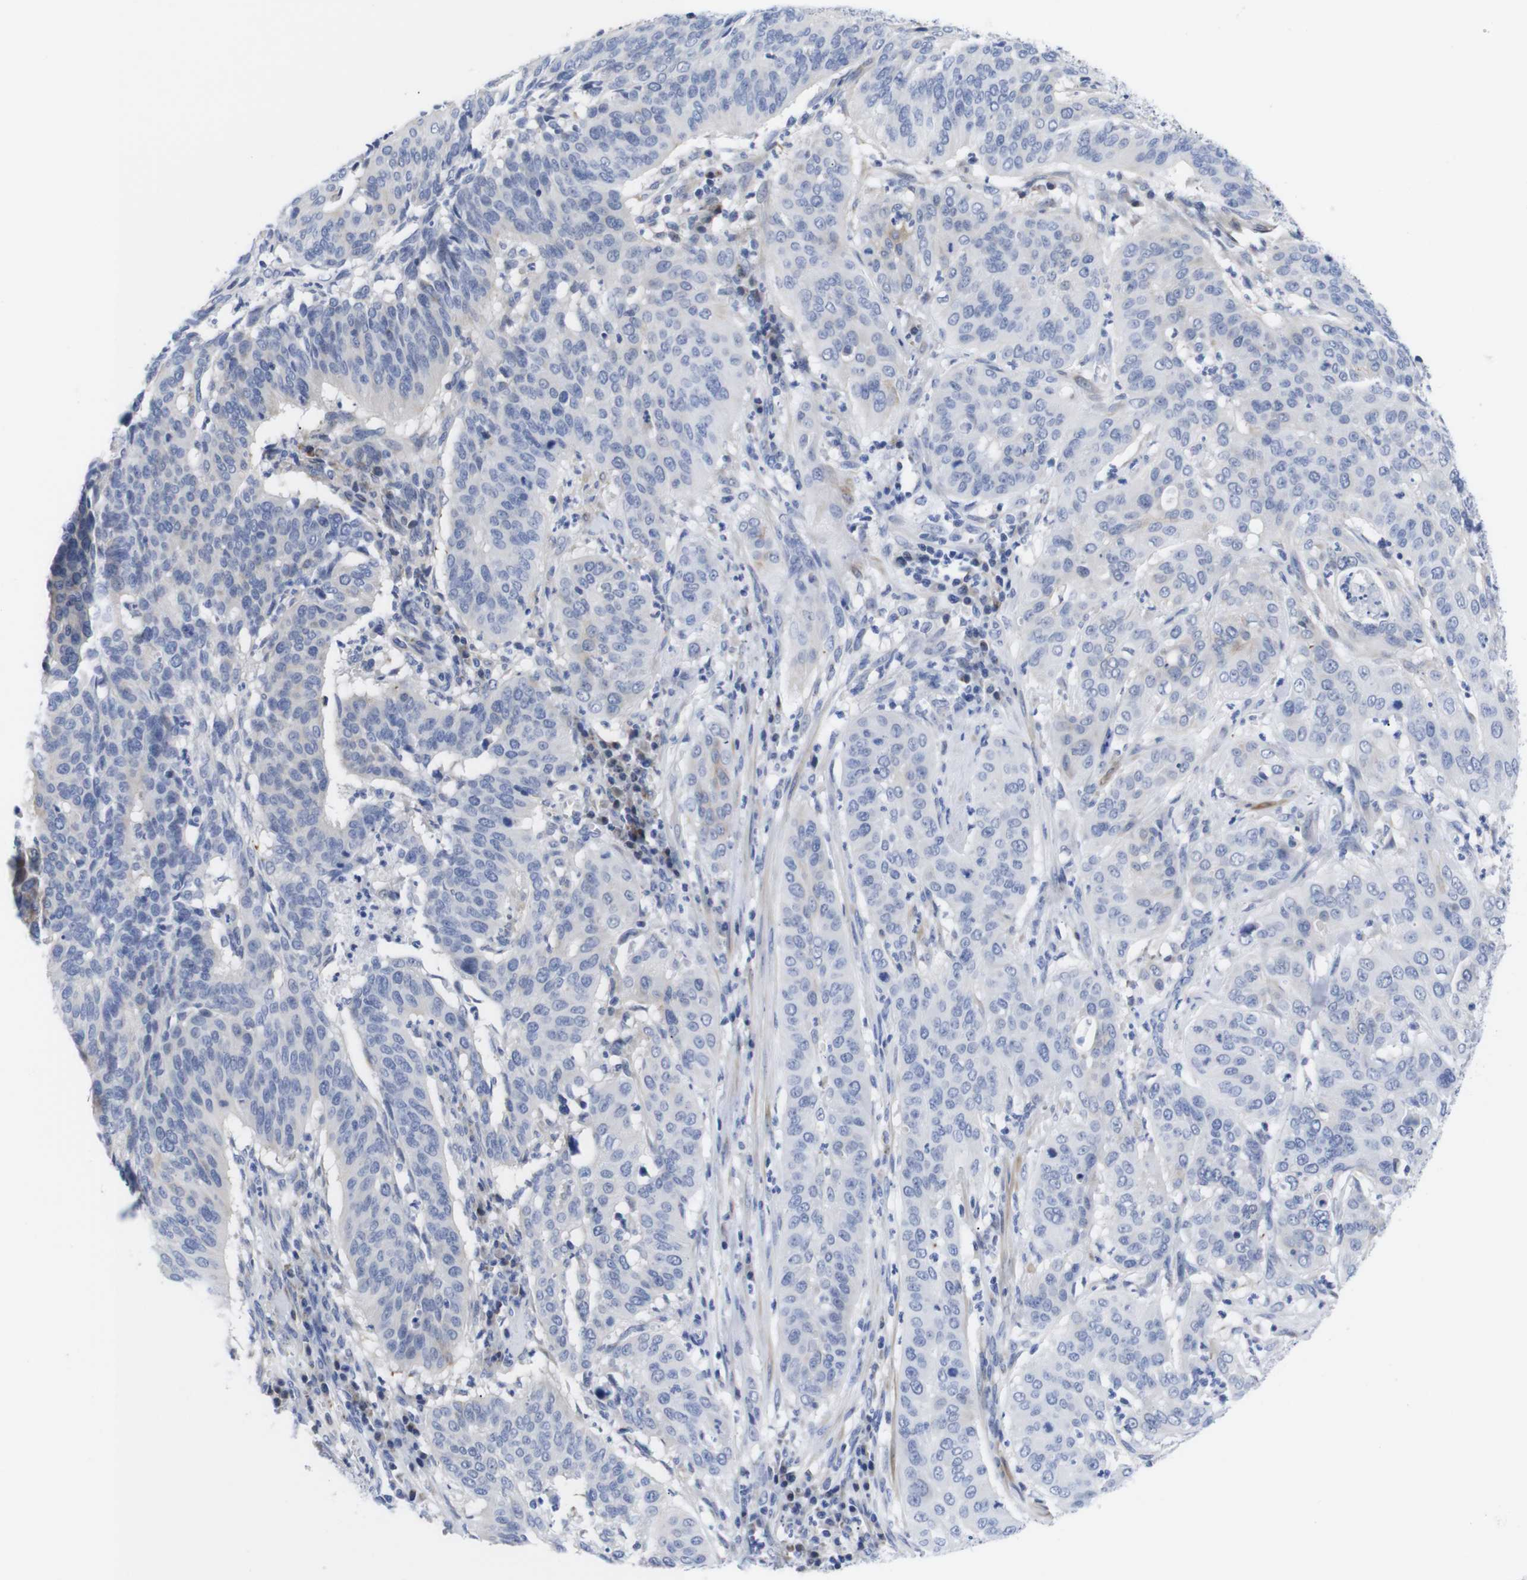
{"staining": {"intensity": "negative", "quantity": "none", "location": "none"}, "tissue": "cervical cancer", "cell_type": "Tumor cells", "image_type": "cancer", "snomed": [{"axis": "morphology", "description": "Normal tissue, NOS"}, {"axis": "morphology", "description": "Squamous cell carcinoma, NOS"}, {"axis": "topography", "description": "Cervix"}], "caption": "High power microscopy photomicrograph of an IHC micrograph of cervical squamous cell carcinoma, revealing no significant staining in tumor cells.", "gene": "LRRC55", "patient": {"sex": "female", "age": 39}}